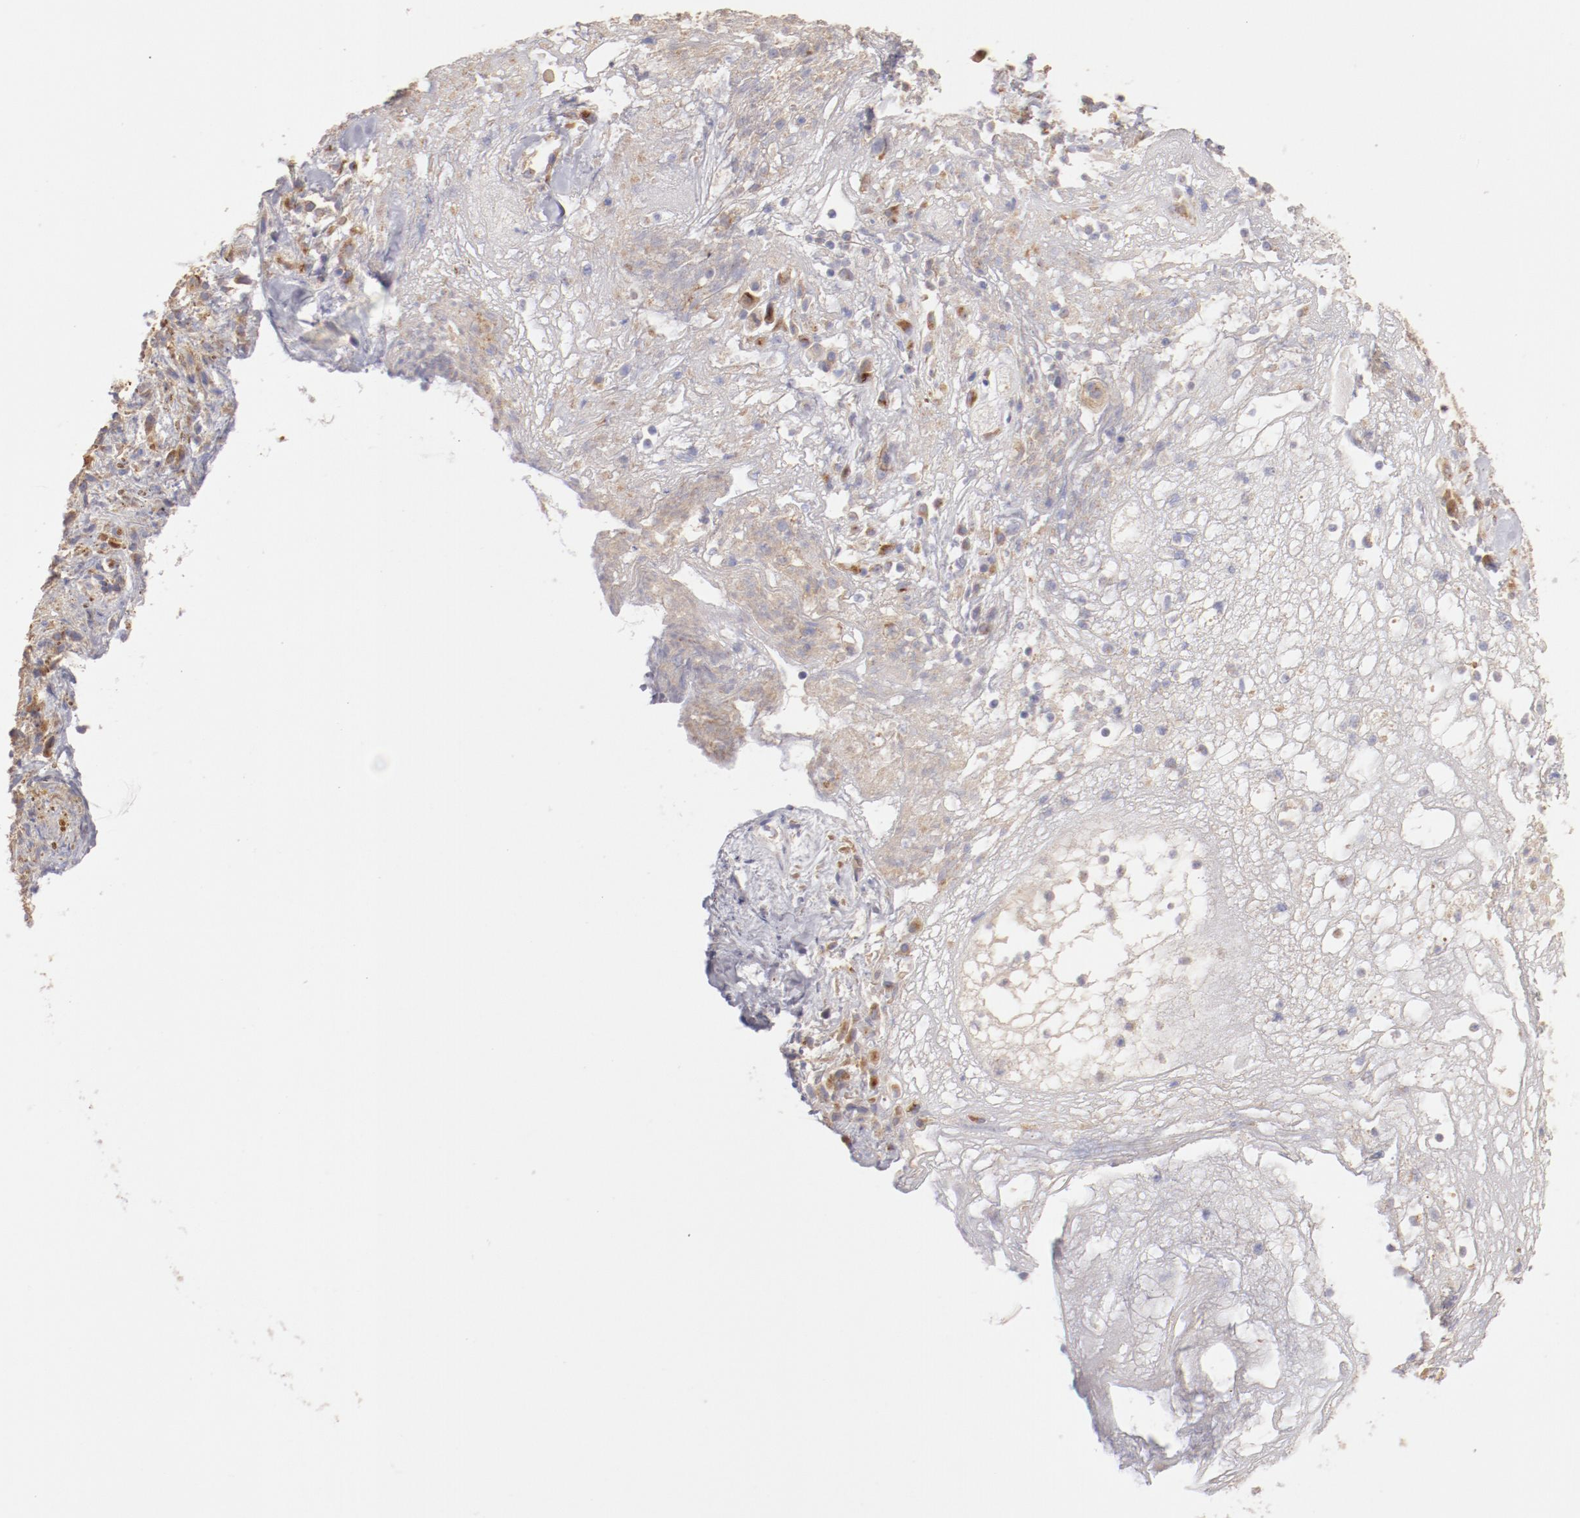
{"staining": {"intensity": "weak", "quantity": "25%-75%", "location": "cytoplasmic/membranous"}, "tissue": "ovarian cancer", "cell_type": "Tumor cells", "image_type": "cancer", "snomed": [{"axis": "morphology", "description": "Carcinoma, endometroid"}, {"axis": "topography", "description": "Ovary"}], "caption": "Ovarian cancer (endometroid carcinoma) stained for a protein displays weak cytoplasmic/membranous positivity in tumor cells. (Stains: DAB (3,3'-diaminobenzidine) in brown, nuclei in blue, Microscopy: brightfield microscopy at high magnification).", "gene": "ENTPD5", "patient": {"sex": "female", "age": 42}}